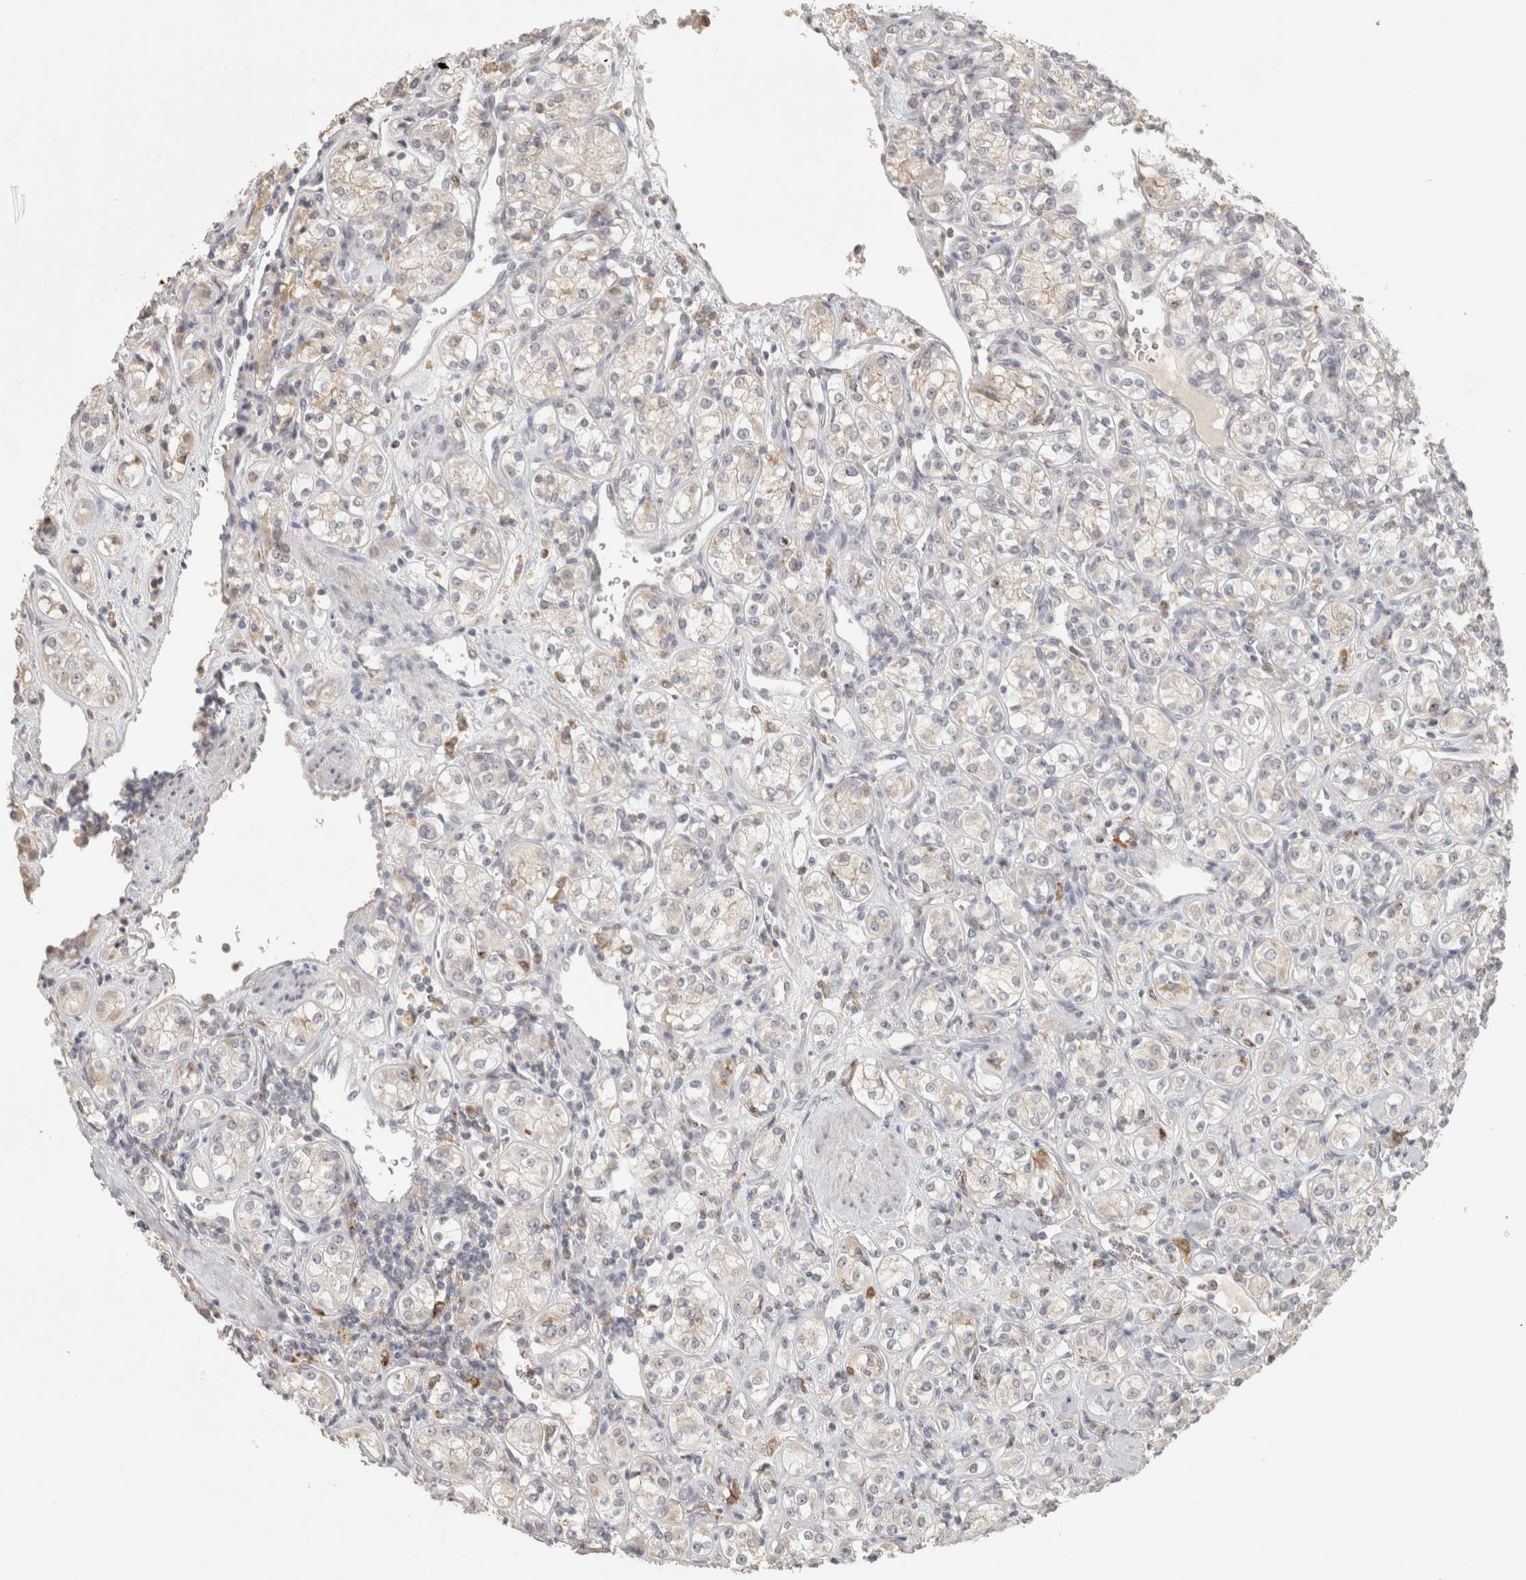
{"staining": {"intensity": "negative", "quantity": "none", "location": "none"}, "tissue": "renal cancer", "cell_type": "Tumor cells", "image_type": "cancer", "snomed": [{"axis": "morphology", "description": "Adenocarcinoma, NOS"}, {"axis": "topography", "description": "Kidney"}], "caption": "High magnification brightfield microscopy of adenocarcinoma (renal) stained with DAB (3,3'-diaminobenzidine) (brown) and counterstained with hematoxylin (blue): tumor cells show no significant staining.", "gene": "HAVCR2", "patient": {"sex": "male", "age": 77}}